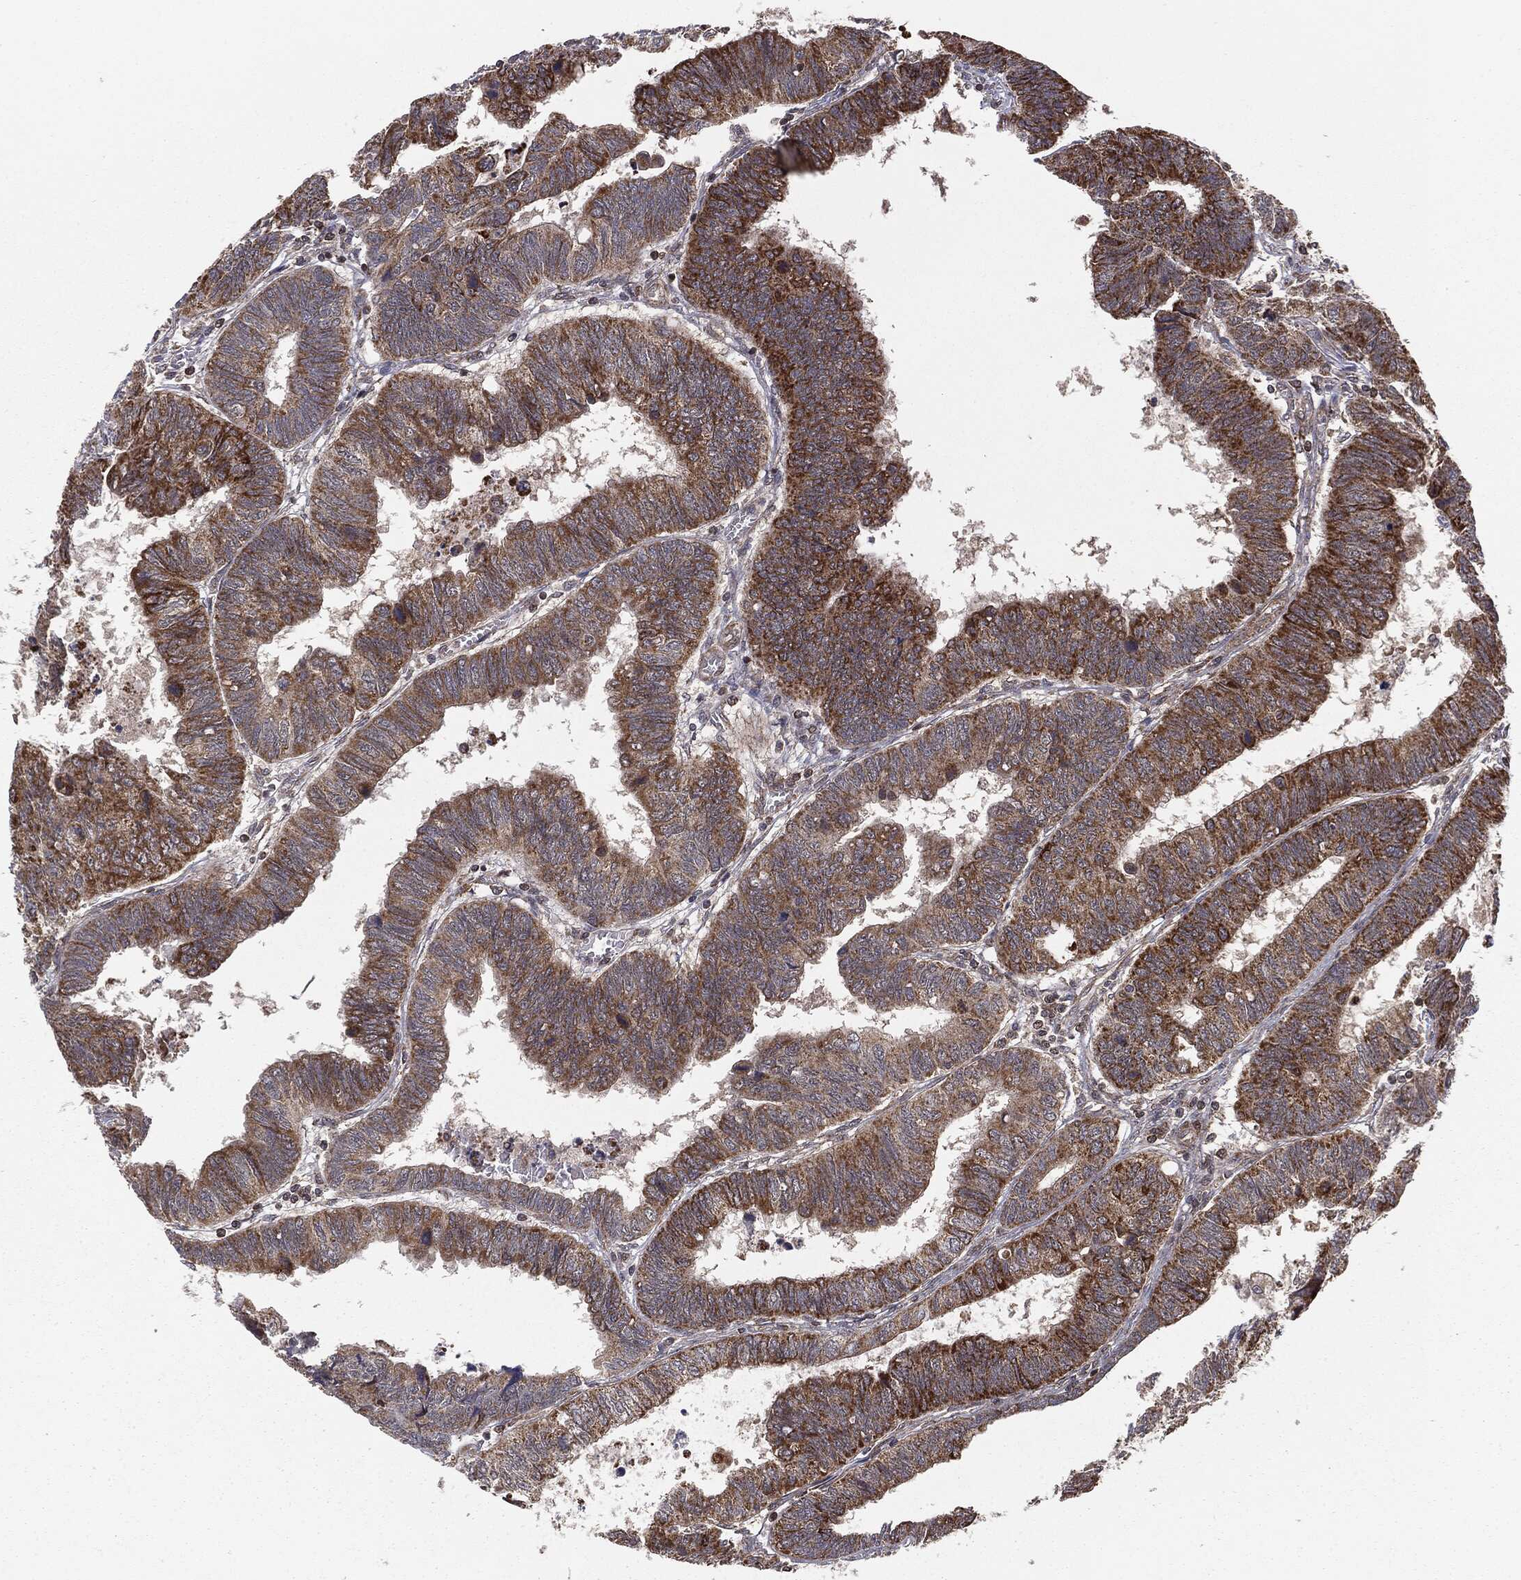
{"staining": {"intensity": "strong", "quantity": ">75%", "location": "cytoplasmic/membranous"}, "tissue": "colorectal cancer", "cell_type": "Tumor cells", "image_type": "cancer", "snomed": [{"axis": "morphology", "description": "Adenocarcinoma, NOS"}, {"axis": "topography", "description": "Colon"}], "caption": "Protein staining displays strong cytoplasmic/membranous staining in approximately >75% of tumor cells in adenocarcinoma (colorectal).", "gene": "MTOR", "patient": {"sex": "male", "age": 62}}